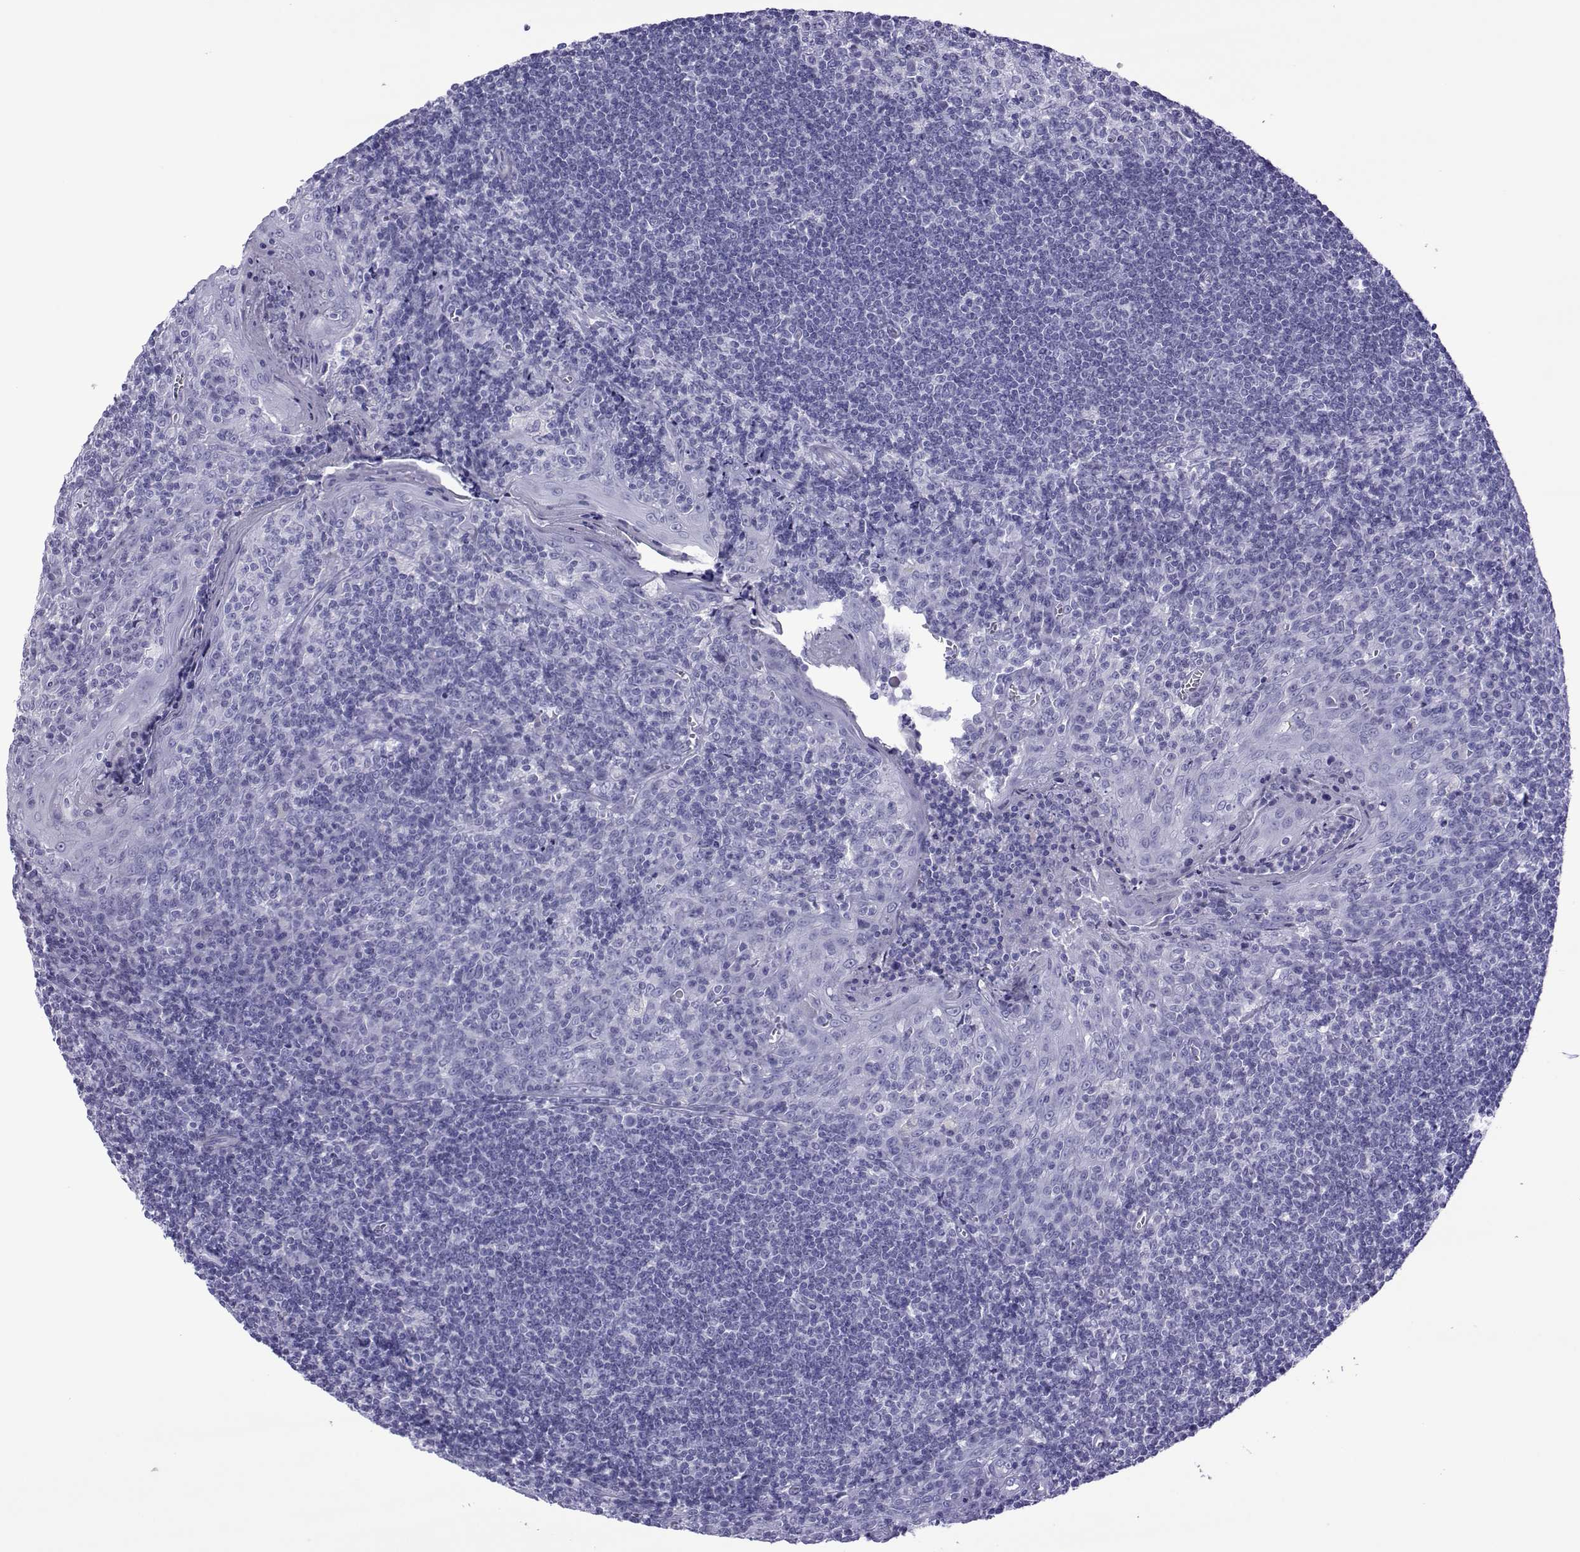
{"staining": {"intensity": "negative", "quantity": "none", "location": "none"}, "tissue": "tonsil", "cell_type": "Germinal center cells", "image_type": "normal", "snomed": [{"axis": "morphology", "description": "Normal tissue, NOS"}, {"axis": "topography", "description": "Tonsil"}], "caption": "DAB (3,3'-diaminobenzidine) immunohistochemical staining of normal tonsil exhibits no significant positivity in germinal center cells. (DAB immunohistochemistry (IHC) with hematoxylin counter stain).", "gene": "SPANXA1", "patient": {"sex": "male", "age": 33}}